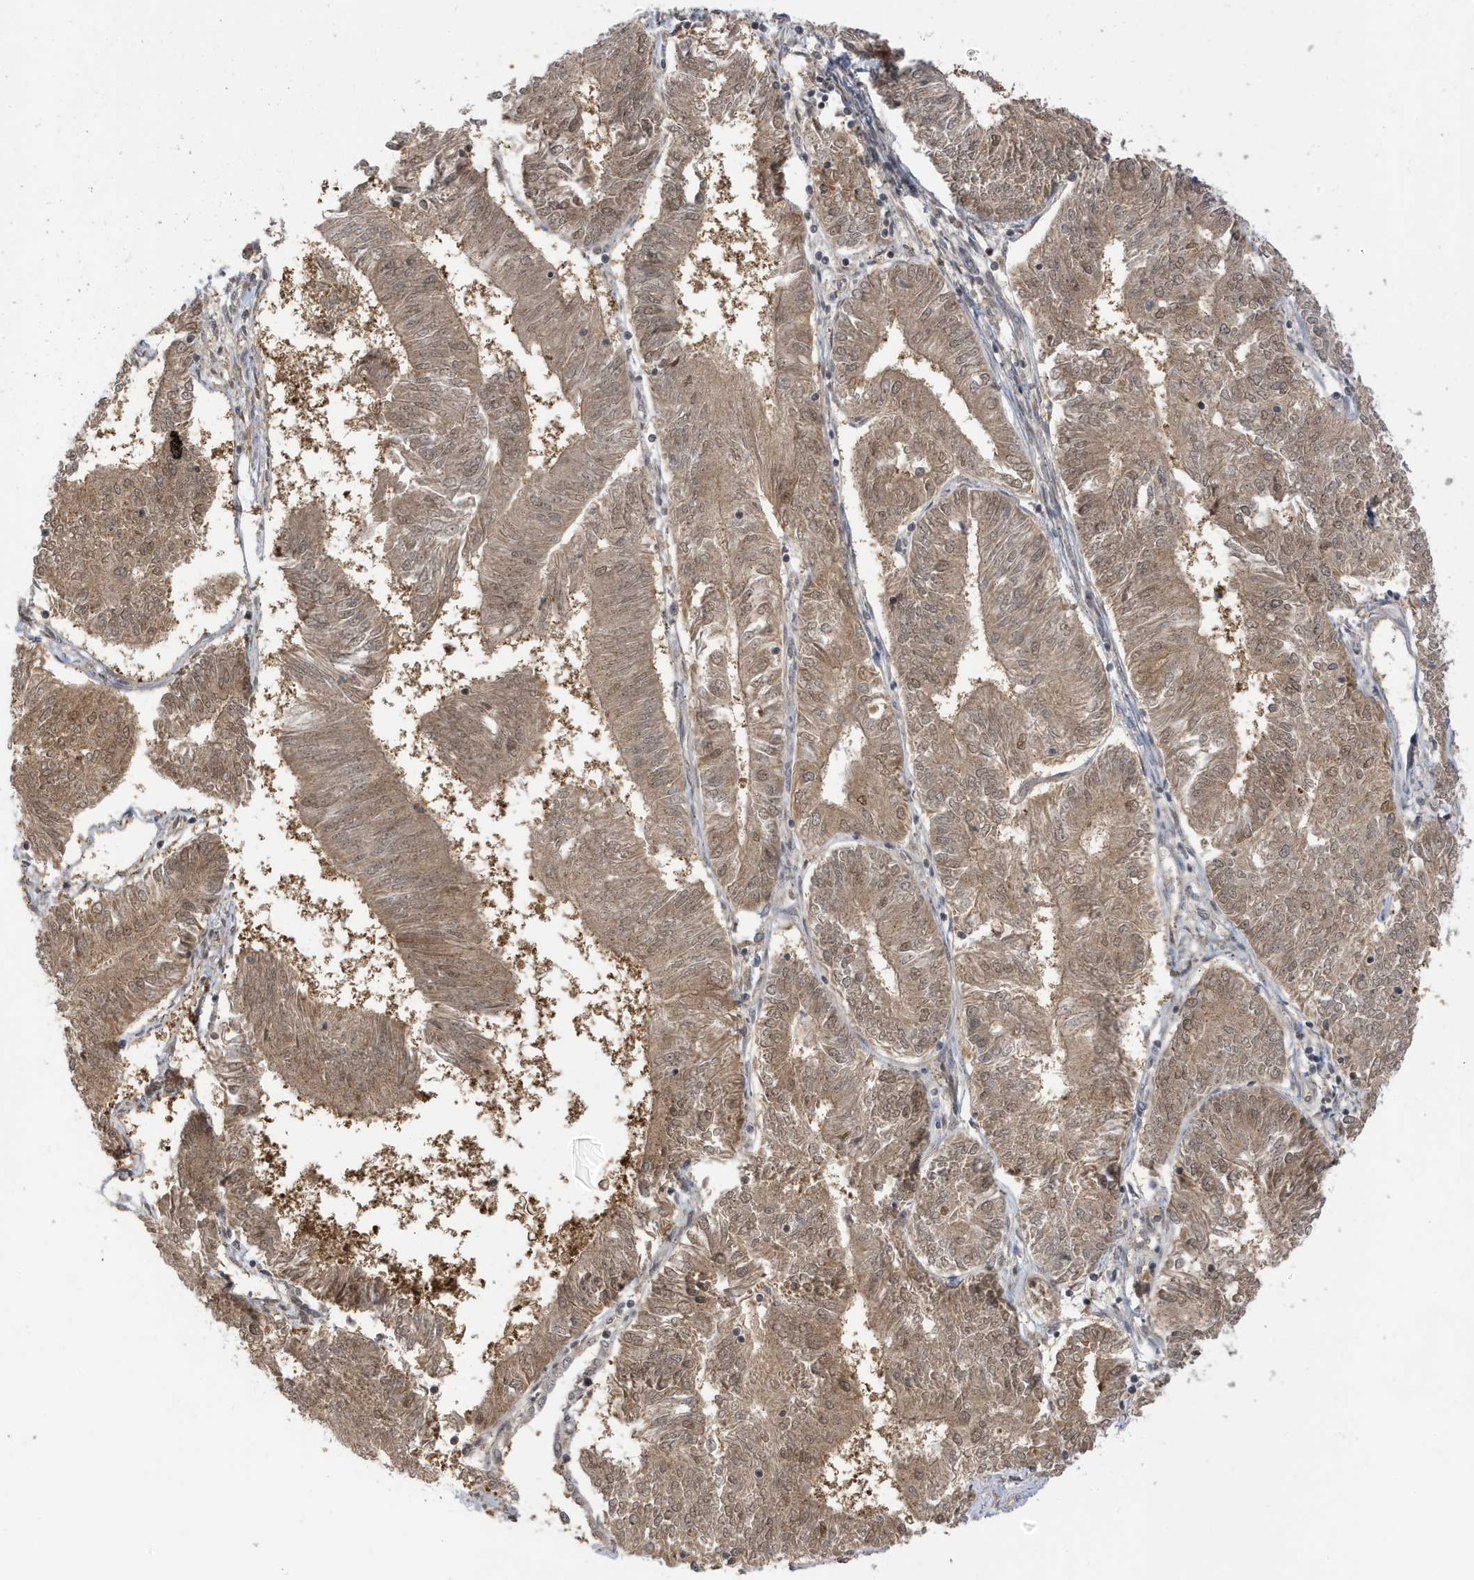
{"staining": {"intensity": "moderate", "quantity": ">75%", "location": "cytoplasmic/membranous,nuclear"}, "tissue": "endometrial cancer", "cell_type": "Tumor cells", "image_type": "cancer", "snomed": [{"axis": "morphology", "description": "Adenocarcinoma, NOS"}, {"axis": "topography", "description": "Endometrium"}], "caption": "This is a micrograph of immunohistochemistry (IHC) staining of endometrial adenocarcinoma, which shows moderate expression in the cytoplasmic/membranous and nuclear of tumor cells.", "gene": "TAB3", "patient": {"sex": "female", "age": 58}}